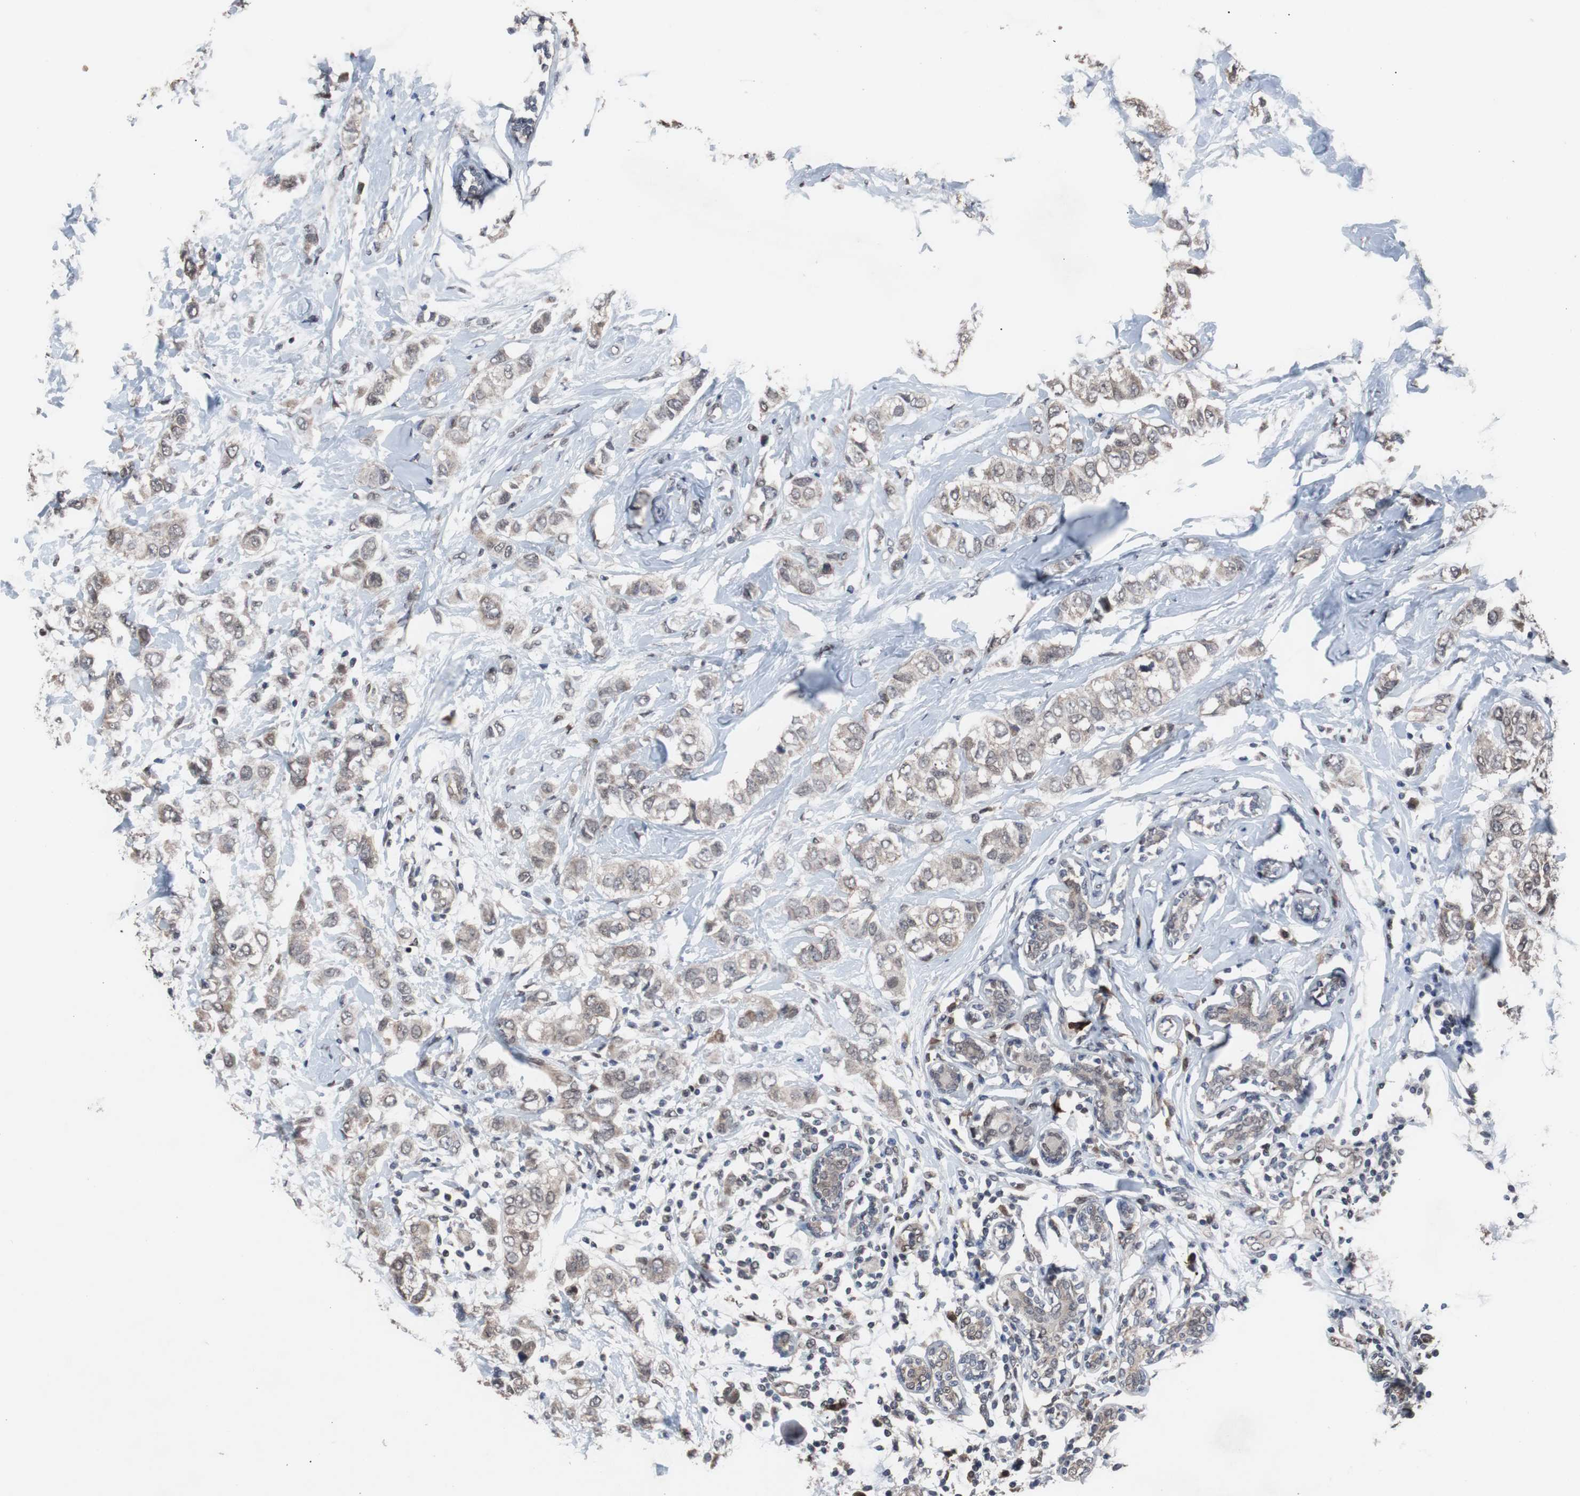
{"staining": {"intensity": "weak", "quantity": "25%-75%", "location": "cytoplasmic/membranous,nuclear"}, "tissue": "breast cancer", "cell_type": "Tumor cells", "image_type": "cancer", "snomed": [{"axis": "morphology", "description": "Duct carcinoma"}, {"axis": "topography", "description": "Breast"}], "caption": "The micrograph shows immunohistochemical staining of breast cancer. There is weak cytoplasmic/membranous and nuclear staining is identified in approximately 25%-75% of tumor cells.", "gene": "GTF2F2", "patient": {"sex": "female", "age": 50}}